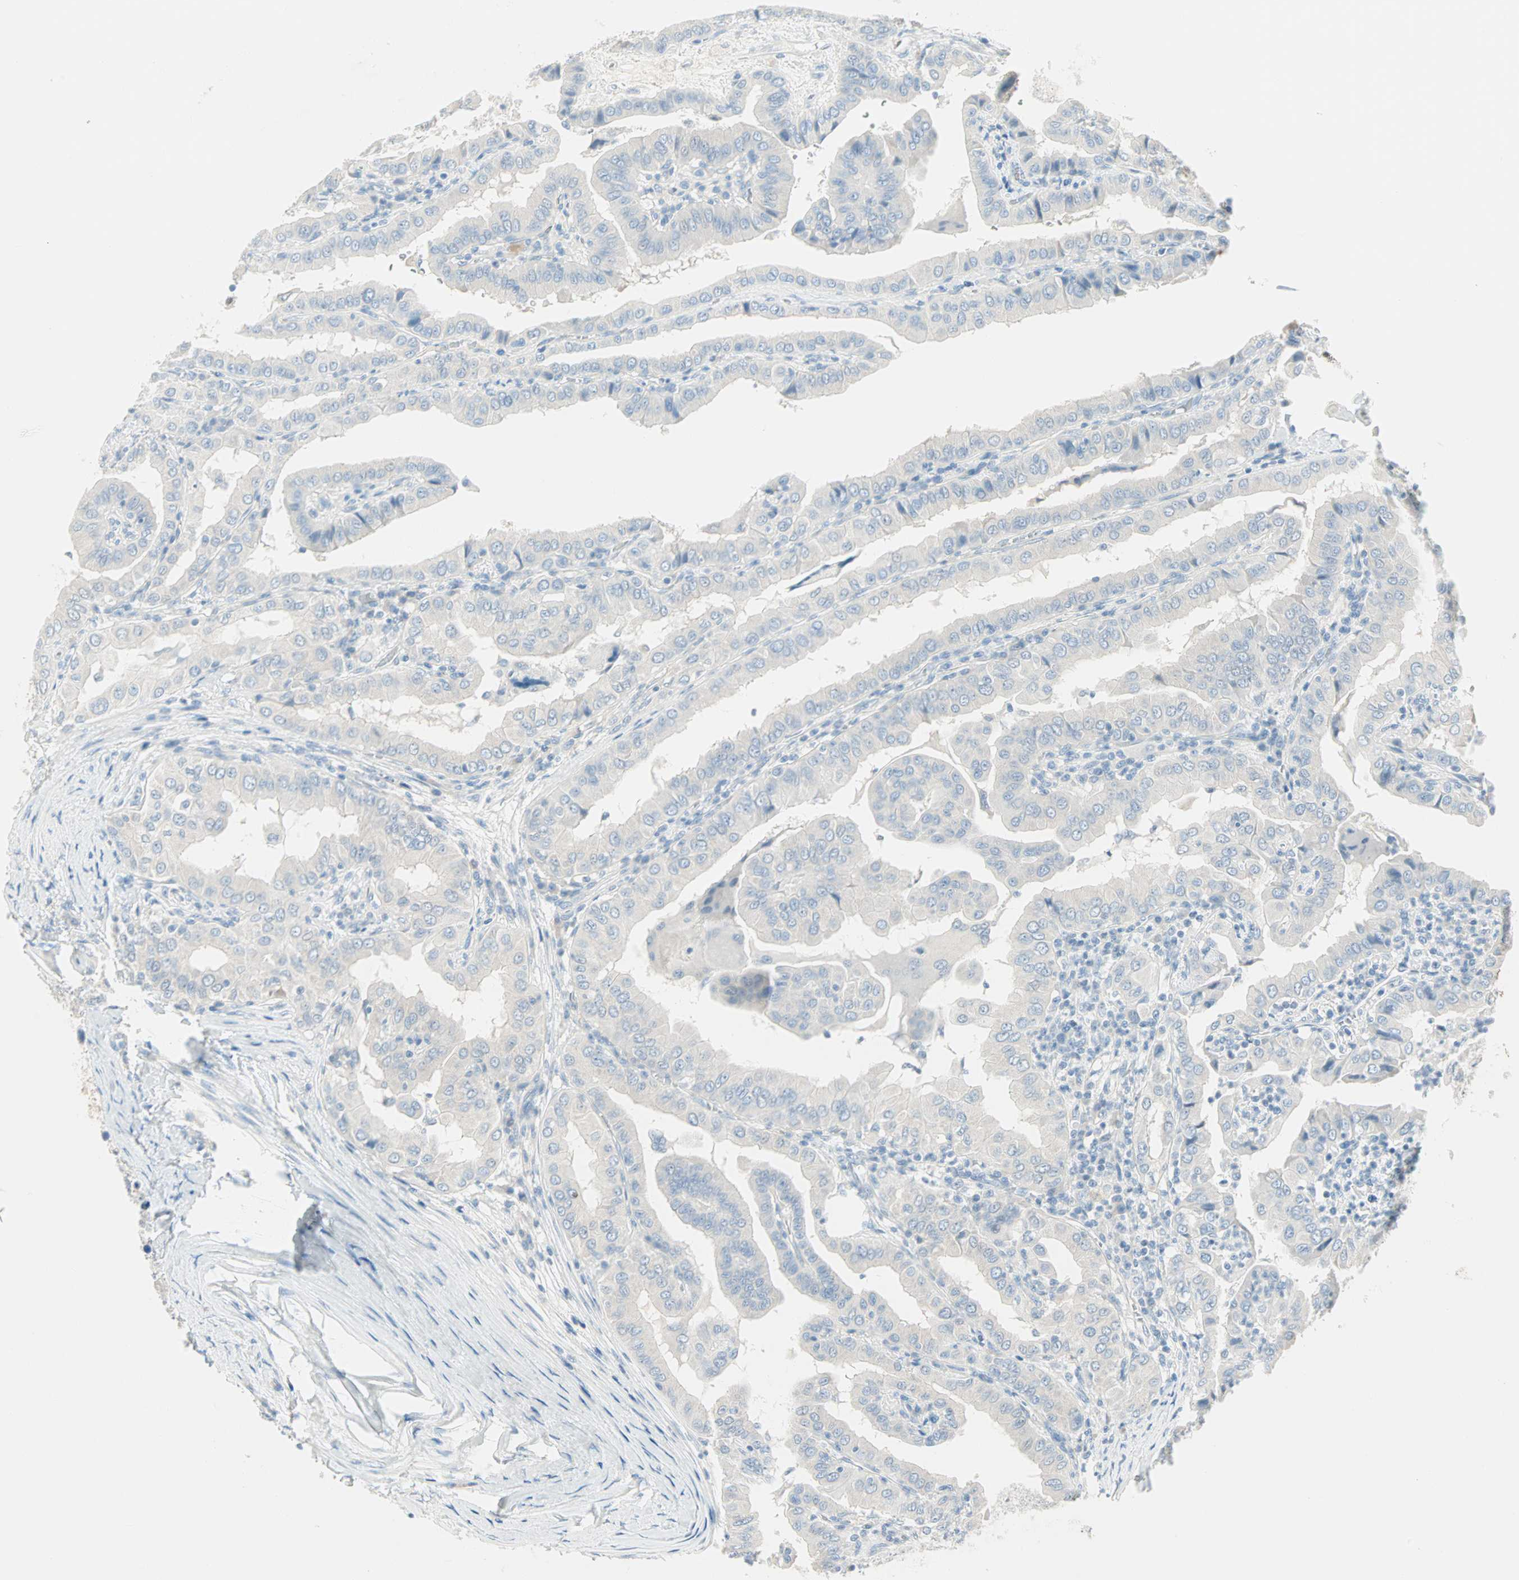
{"staining": {"intensity": "negative", "quantity": "none", "location": "none"}, "tissue": "thyroid cancer", "cell_type": "Tumor cells", "image_type": "cancer", "snomed": [{"axis": "morphology", "description": "Papillary adenocarcinoma, NOS"}, {"axis": "topography", "description": "Thyroid gland"}], "caption": "Thyroid cancer was stained to show a protein in brown. There is no significant positivity in tumor cells. (DAB IHC with hematoxylin counter stain).", "gene": "SULT1C2", "patient": {"sex": "male", "age": 33}}